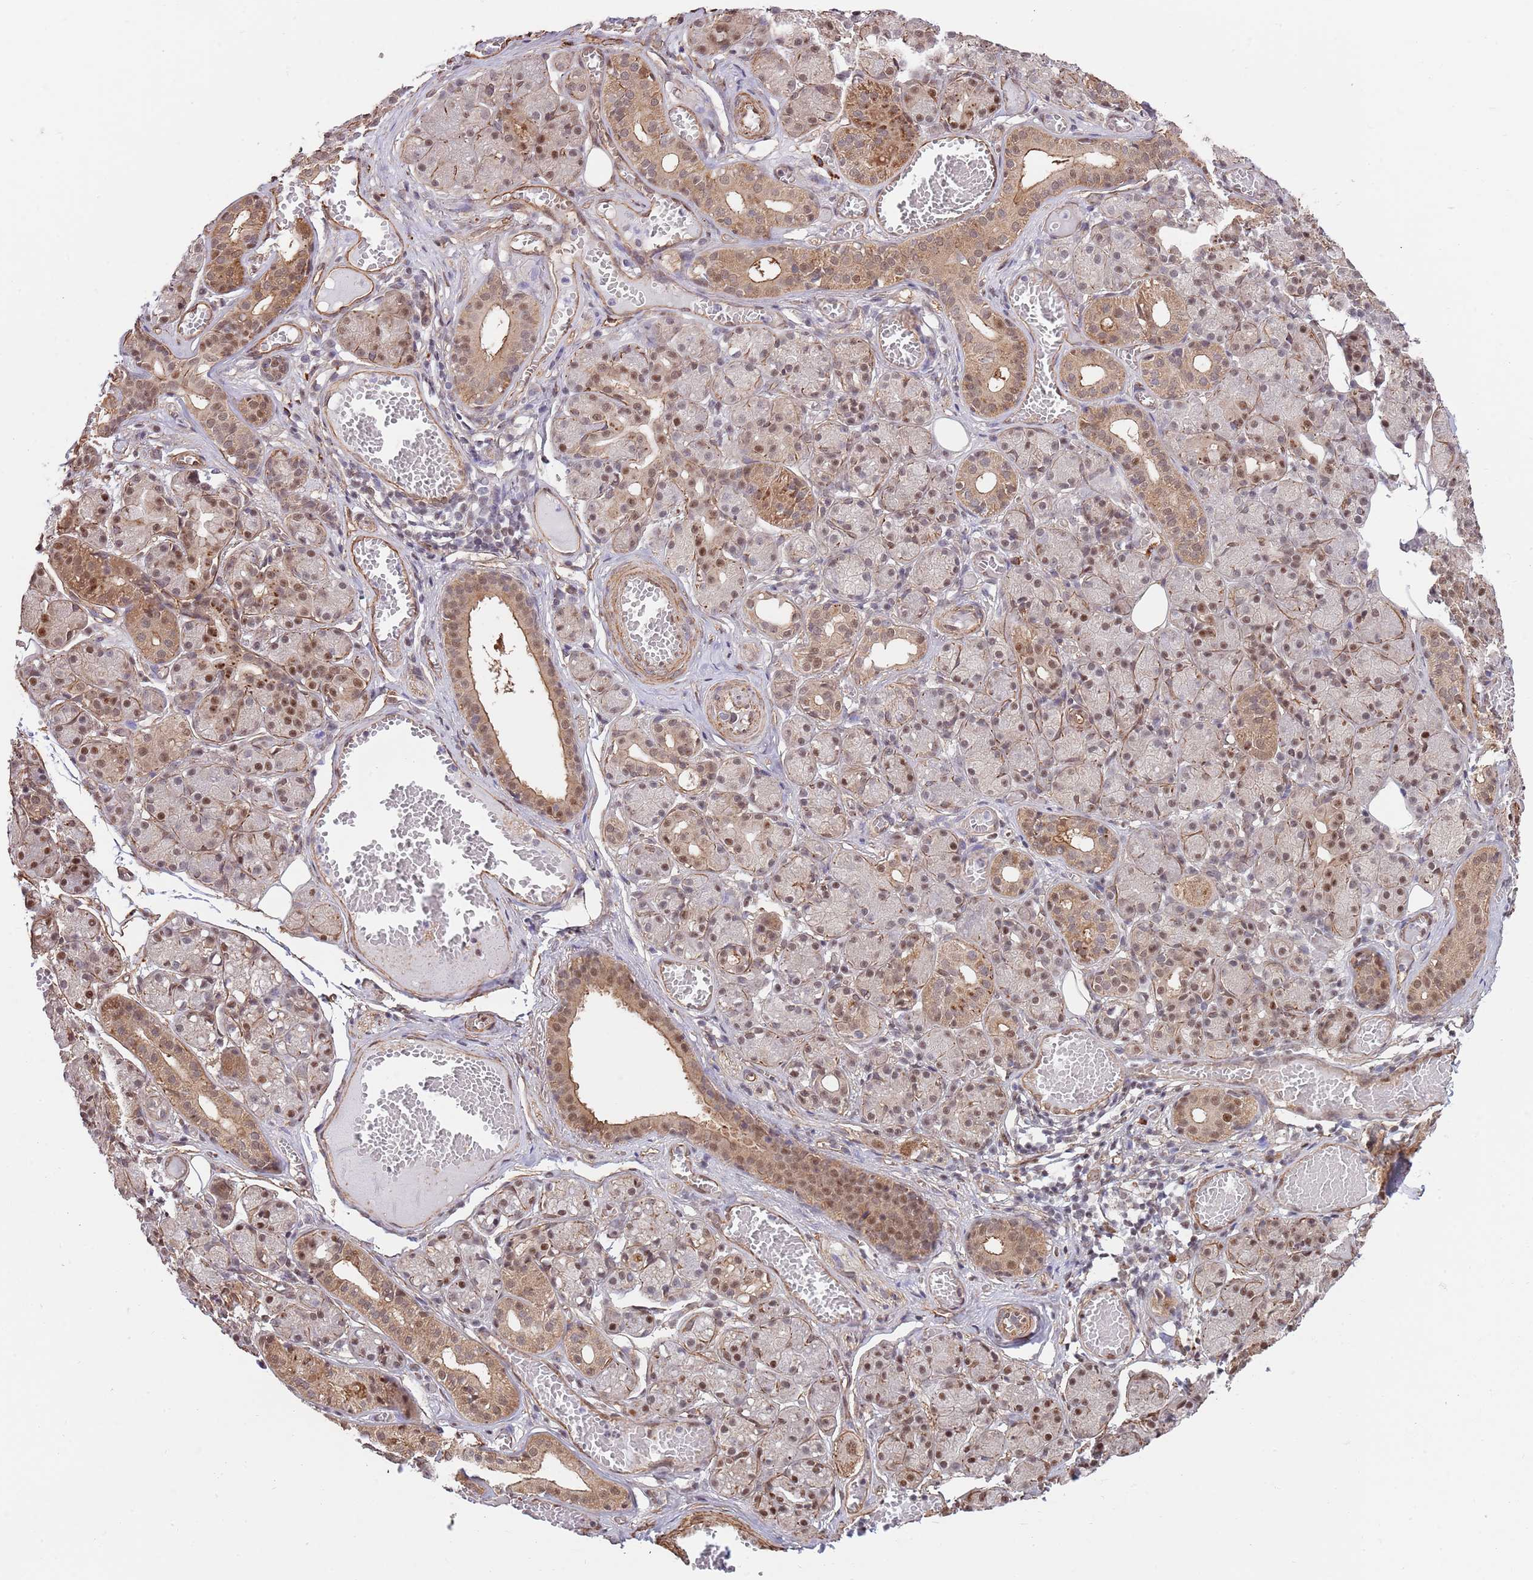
{"staining": {"intensity": "strong", "quantity": "25%-75%", "location": "cytoplasmic/membranous,nuclear"}, "tissue": "salivary gland", "cell_type": "Glandular cells", "image_type": "normal", "snomed": [{"axis": "morphology", "description": "Normal tissue, NOS"}, {"axis": "topography", "description": "Salivary gland"}], "caption": "An image of human salivary gland stained for a protein reveals strong cytoplasmic/membranous,nuclear brown staining in glandular cells.", "gene": "BPNT1", "patient": {"sex": "male", "age": 63}}